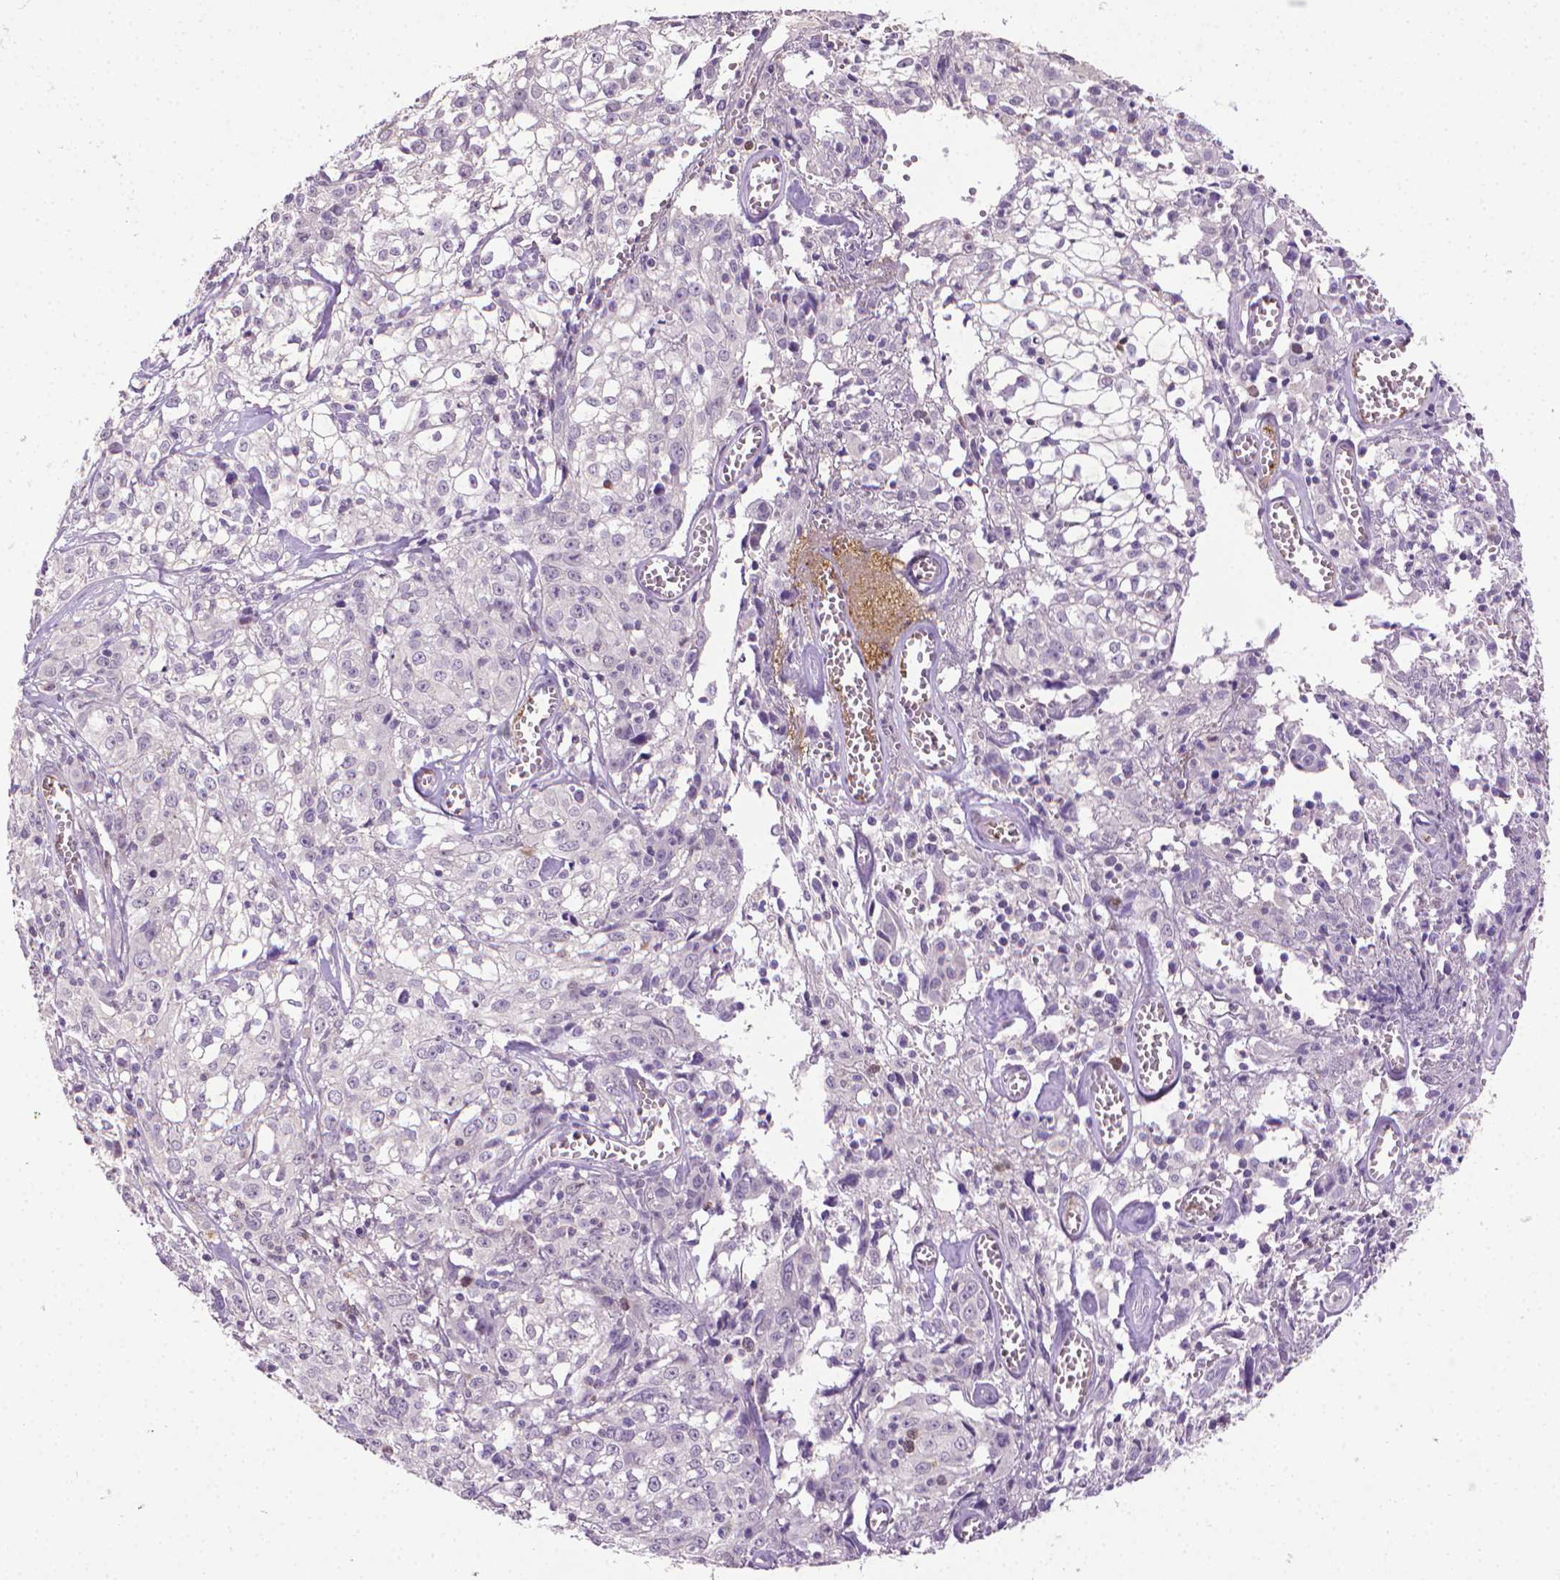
{"staining": {"intensity": "negative", "quantity": "none", "location": "none"}, "tissue": "cervical cancer", "cell_type": "Tumor cells", "image_type": "cancer", "snomed": [{"axis": "morphology", "description": "Squamous cell carcinoma, NOS"}, {"axis": "topography", "description": "Cervix"}], "caption": "Protein analysis of cervical squamous cell carcinoma exhibits no significant positivity in tumor cells.", "gene": "CDKN2D", "patient": {"sex": "female", "age": 85}}